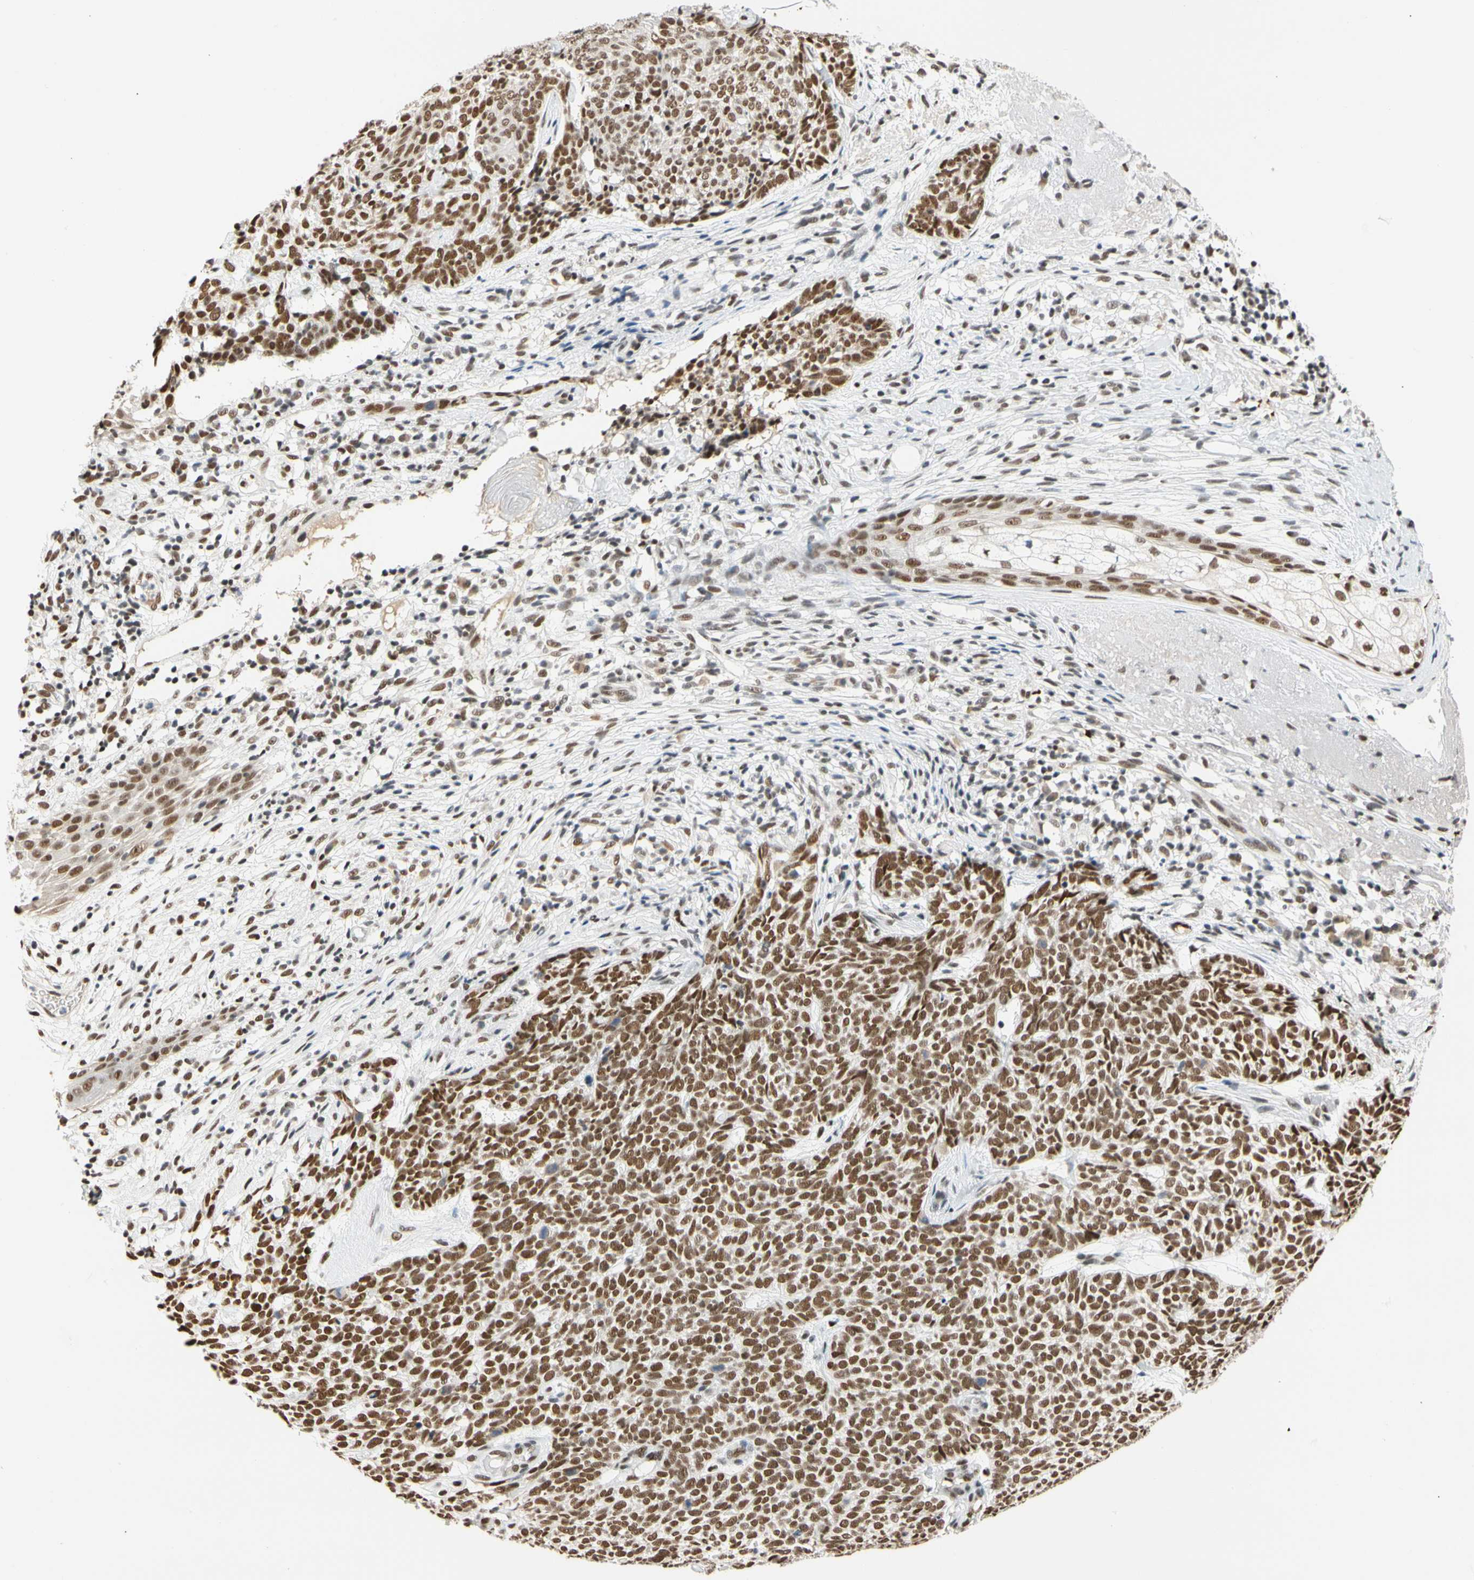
{"staining": {"intensity": "strong", "quantity": ">75%", "location": "nuclear"}, "tissue": "skin cancer", "cell_type": "Tumor cells", "image_type": "cancer", "snomed": [{"axis": "morphology", "description": "Basal cell carcinoma"}, {"axis": "topography", "description": "Skin"}], "caption": "Human skin cancer stained with a brown dye reveals strong nuclear positive positivity in approximately >75% of tumor cells.", "gene": "ZSCAN16", "patient": {"sex": "female", "age": 84}}